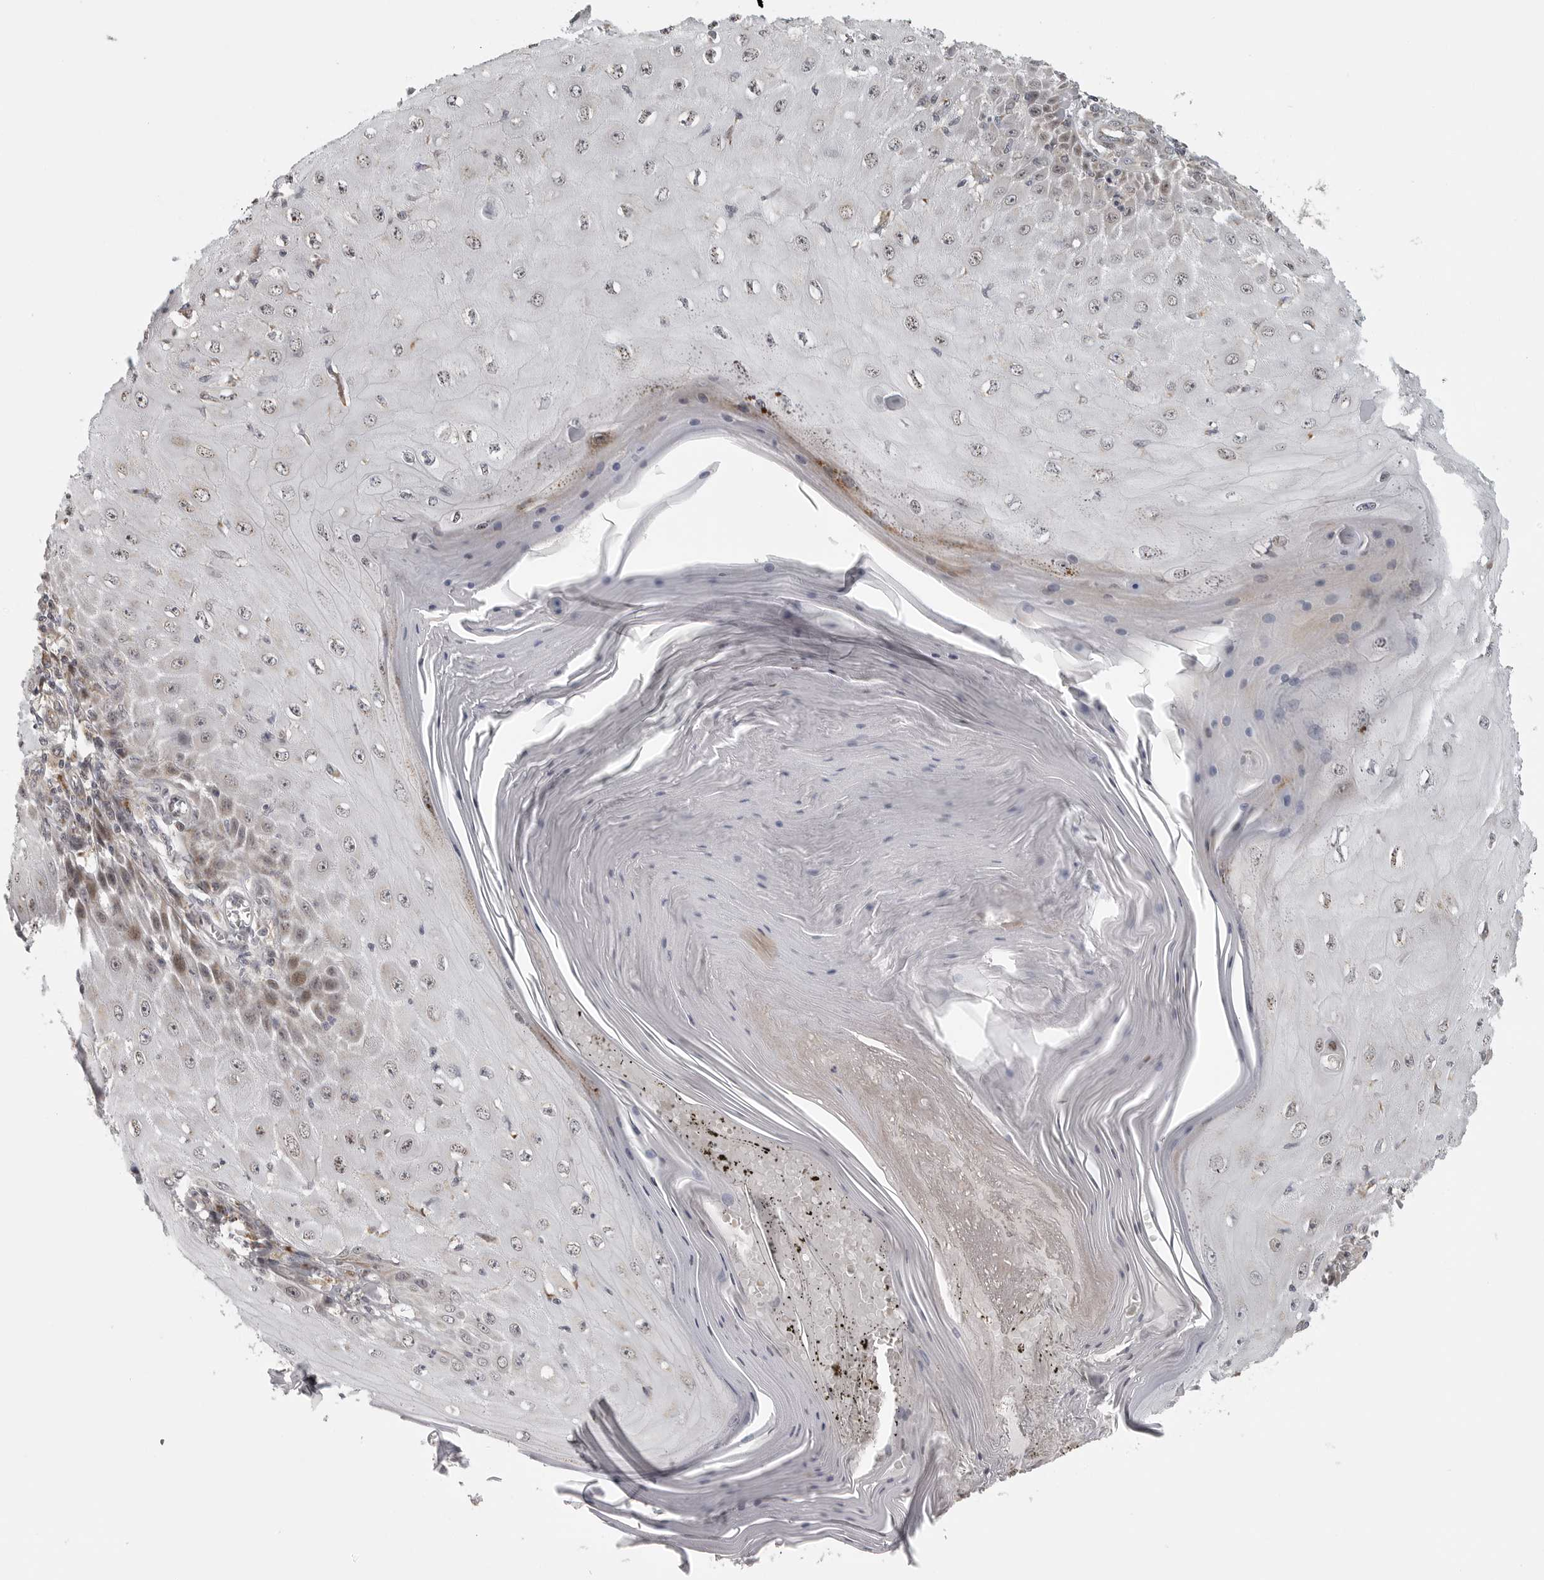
{"staining": {"intensity": "moderate", "quantity": "<25%", "location": "cytoplasmic/membranous,nuclear"}, "tissue": "skin cancer", "cell_type": "Tumor cells", "image_type": "cancer", "snomed": [{"axis": "morphology", "description": "Squamous cell carcinoma, NOS"}, {"axis": "topography", "description": "Skin"}], "caption": "A histopathology image of human skin cancer (squamous cell carcinoma) stained for a protein reveals moderate cytoplasmic/membranous and nuclear brown staining in tumor cells.", "gene": "POLE2", "patient": {"sex": "female", "age": 73}}